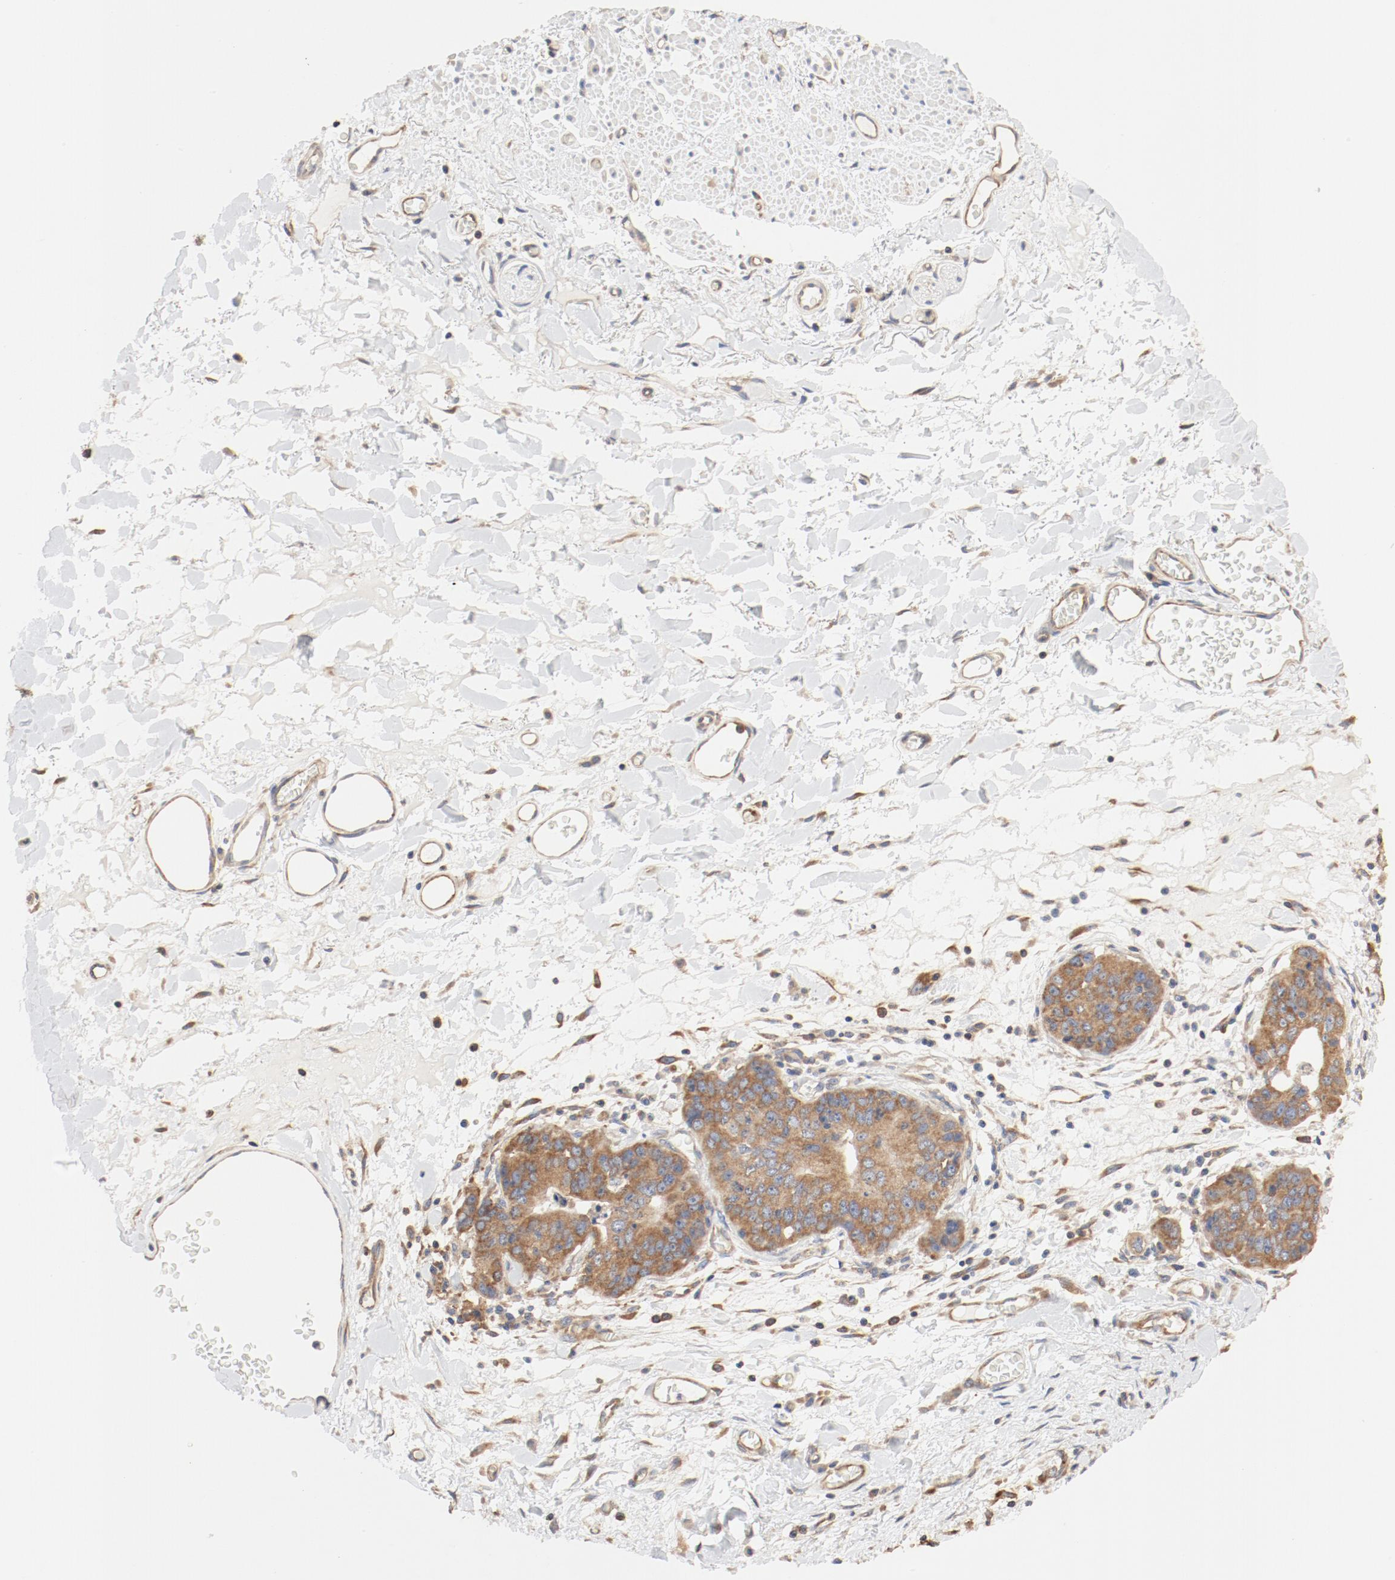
{"staining": {"intensity": "moderate", "quantity": ">75%", "location": "cytoplasmic/membranous"}, "tissue": "stomach cancer", "cell_type": "Tumor cells", "image_type": "cancer", "snomed": [{"axis": "morphology", "description": "Adenocarcinoma, NOS"}, {"axis": "topography", "description": "Esophagus"}, {"axis": "topography", "description": "Stomach"}], "caption": "Immunohistochemistry histopathology image of stomach cancer (adenocarcinoma) stained for a protein (brown), which displays medium levels of moderate cytoplasmic/membranous positivity in approximately >75% of tumor cells.", "gene": "RPS6", "patient": {"sex": "male", "age": 74}}